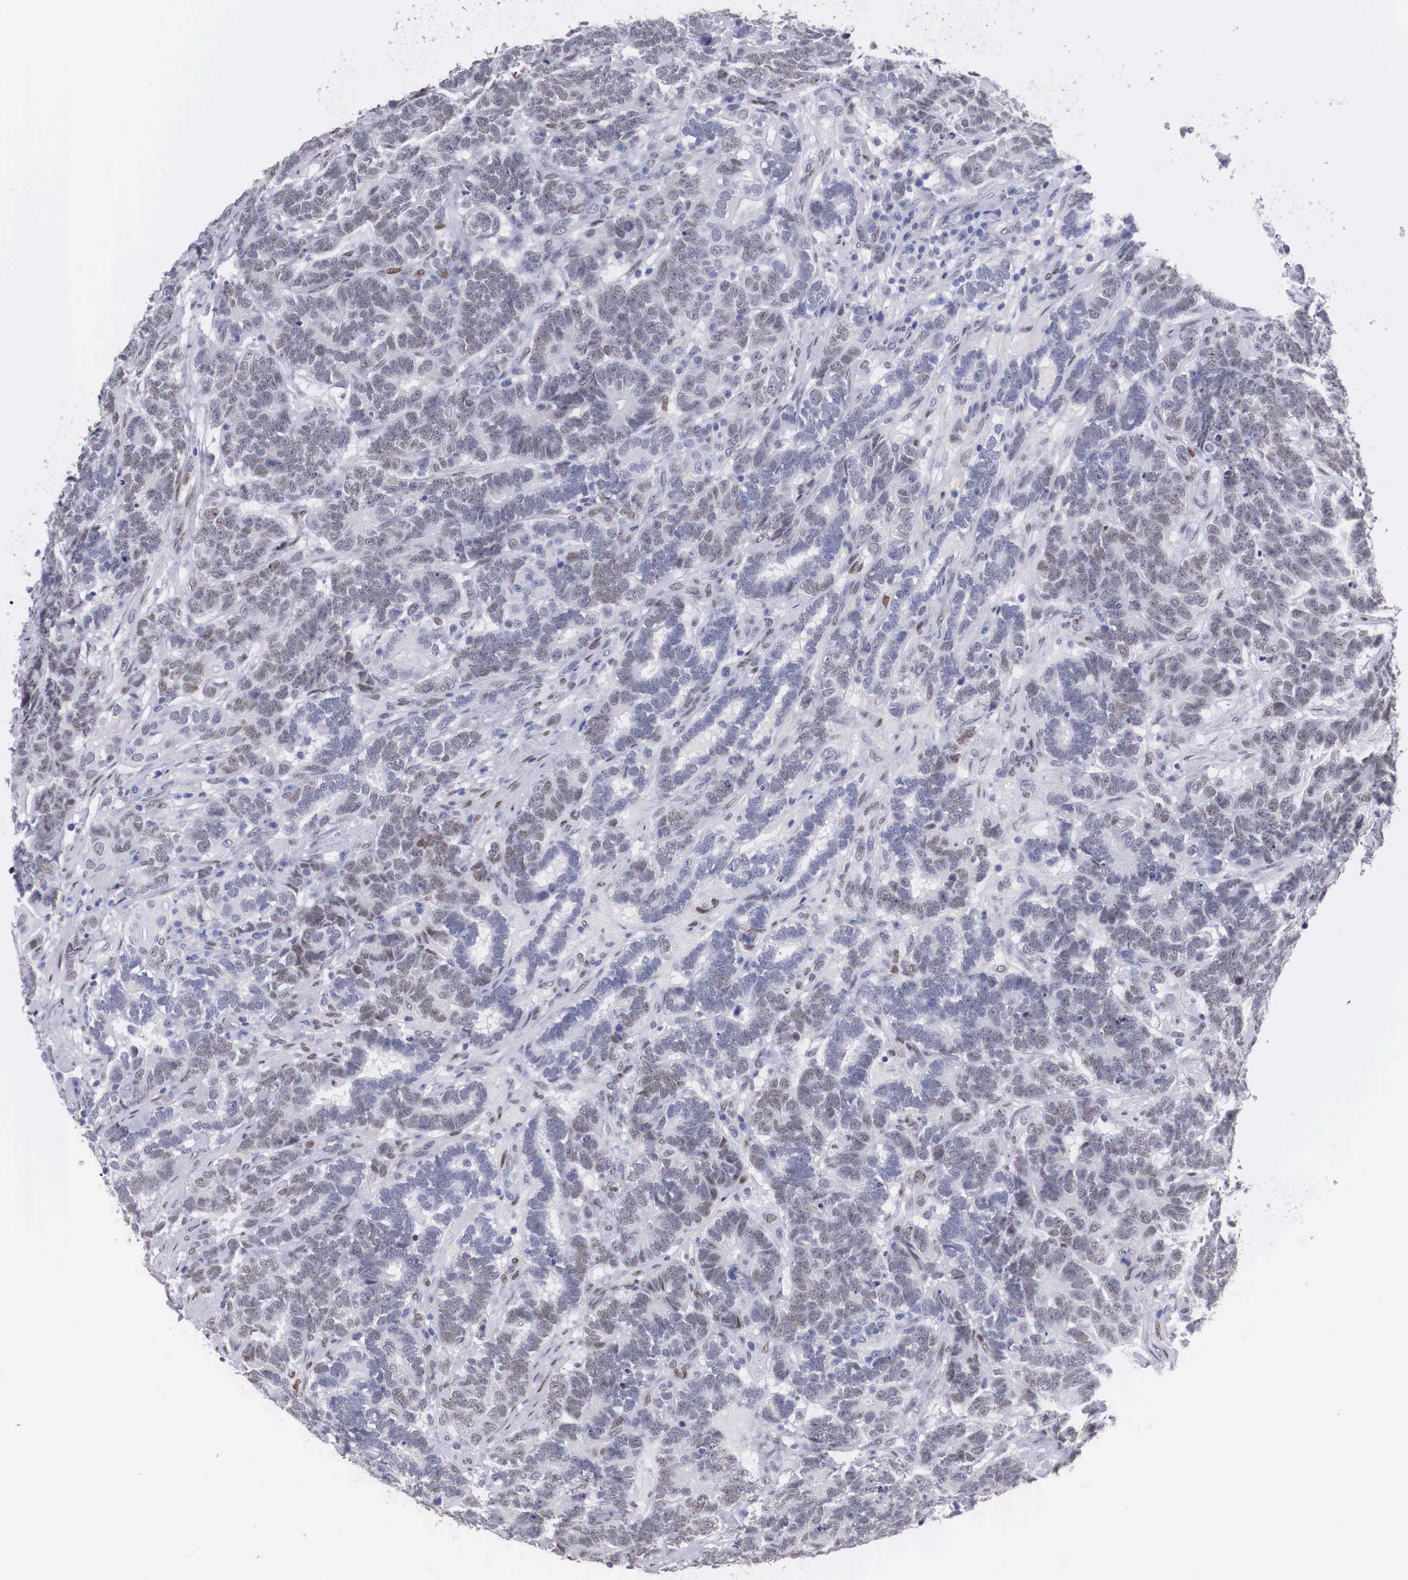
{"staining": {"intensity": "weak", "quantity": "<25%", "location": "nuclear"}, "tissue": "testis cancer", "cell_type": "Tumor cells", "image_type": "cancer", "snomed": [{"axis": "morphology", "description": "Carcinoma, Embryonal, NOS"}, {"axis": "topography", "description": "Testis"}], "caption": "DAB (3,3'-diaminobenzidine) immunohistochemical staining of human testis cancer (embryonal carcinoma) demonstrates no significant positivity in tumor cells.", "gene": "KHDRBS3", "patient": {"sex": "male", "age": 26}}